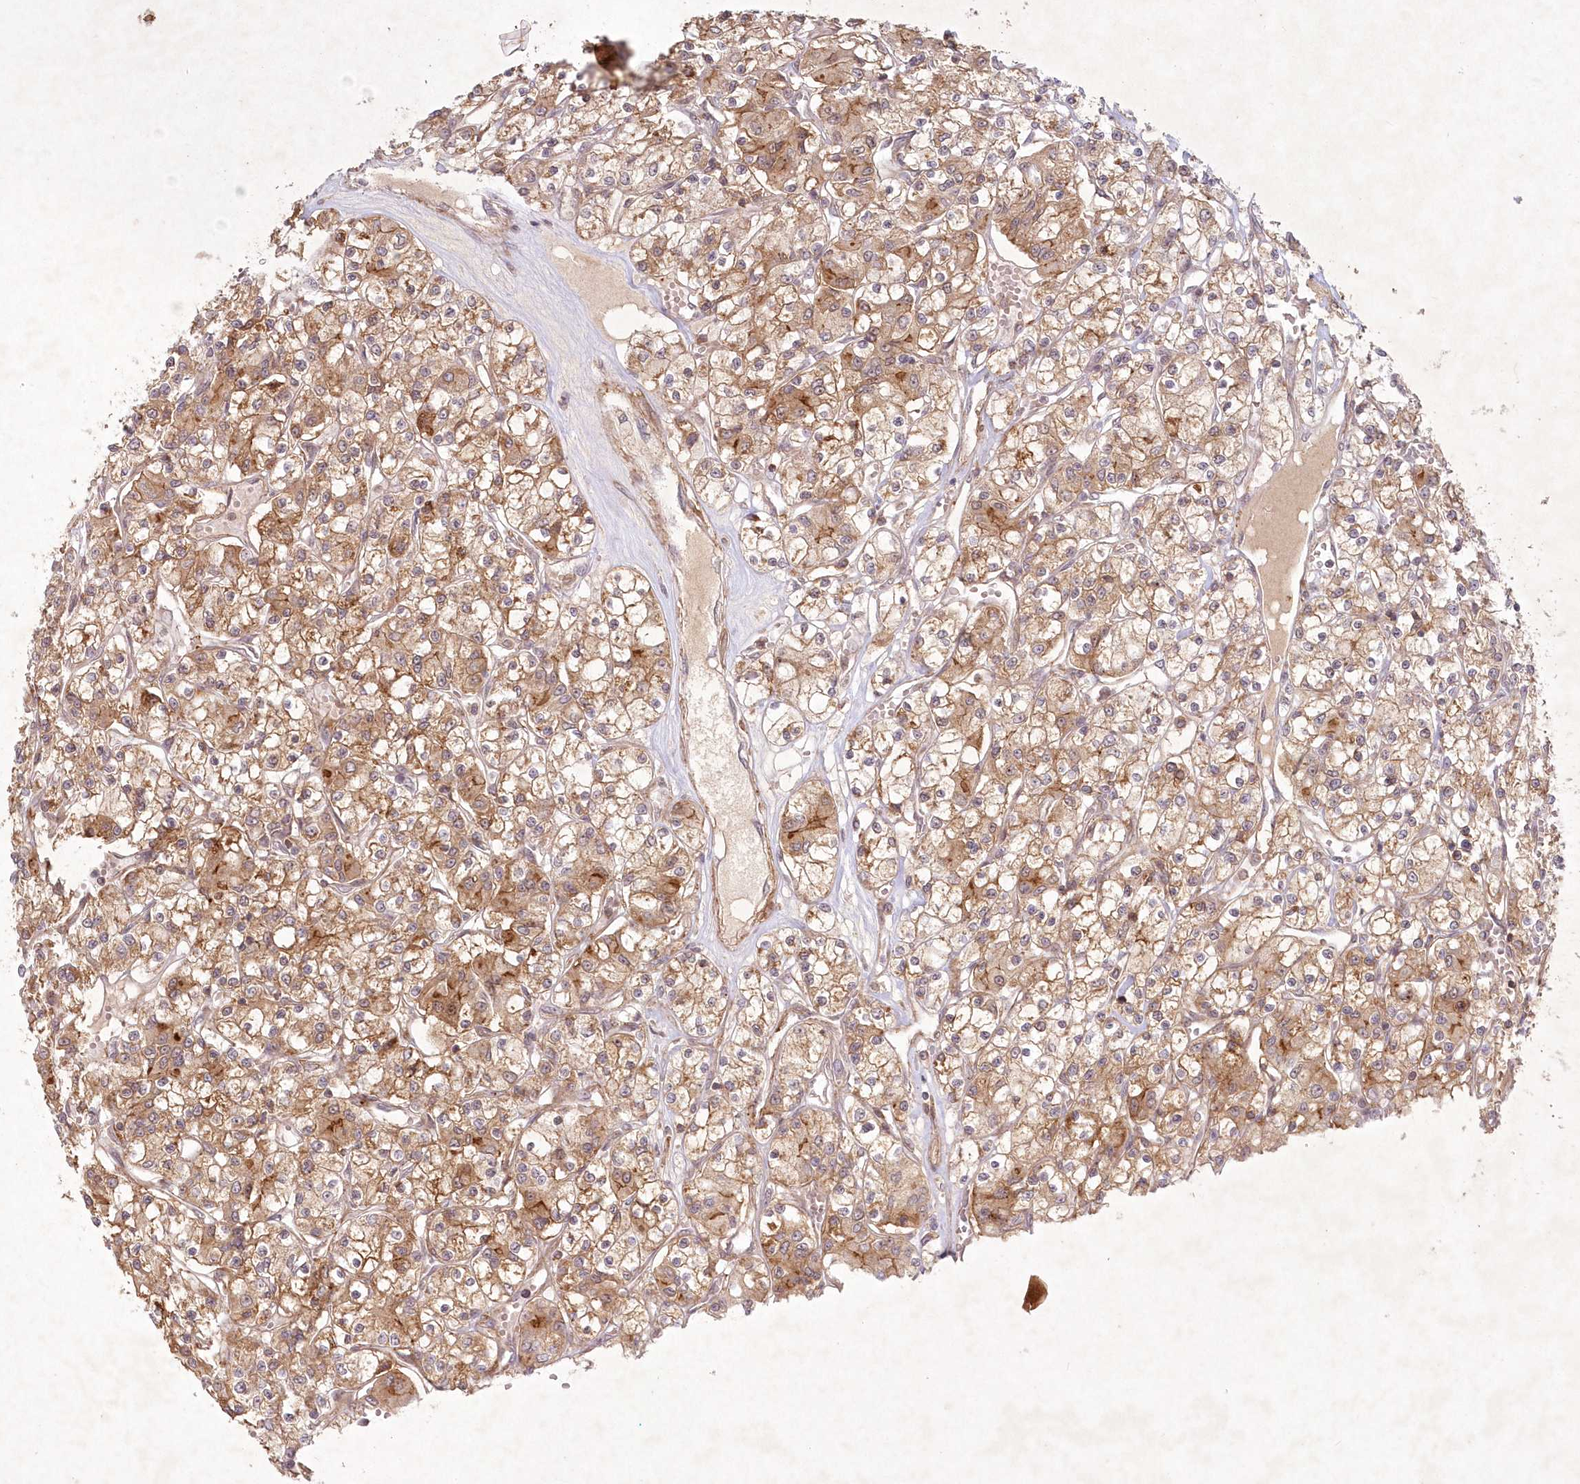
{"staining": {"intensity": "moderate", "quantity": ">75%", "location": "cytoplasmic/membranous"}, "tissue": "renal cancer", "cell_type": "Tumor cells", "image_type": "cancer", "snomed": [{"axis": "morphology", "description": "Adenocarcinoma, NOS"}, {"axis": "topography", "description": "Kidney"}], "caption": "Renal cancer was stained to show a protein in brown. There is medium levels of moderate cytoplasmic/membranous staining in about >75% of tumor cells.", "gene": "TOGARAM2", "patient": {"sex": "female", "age": 59}}